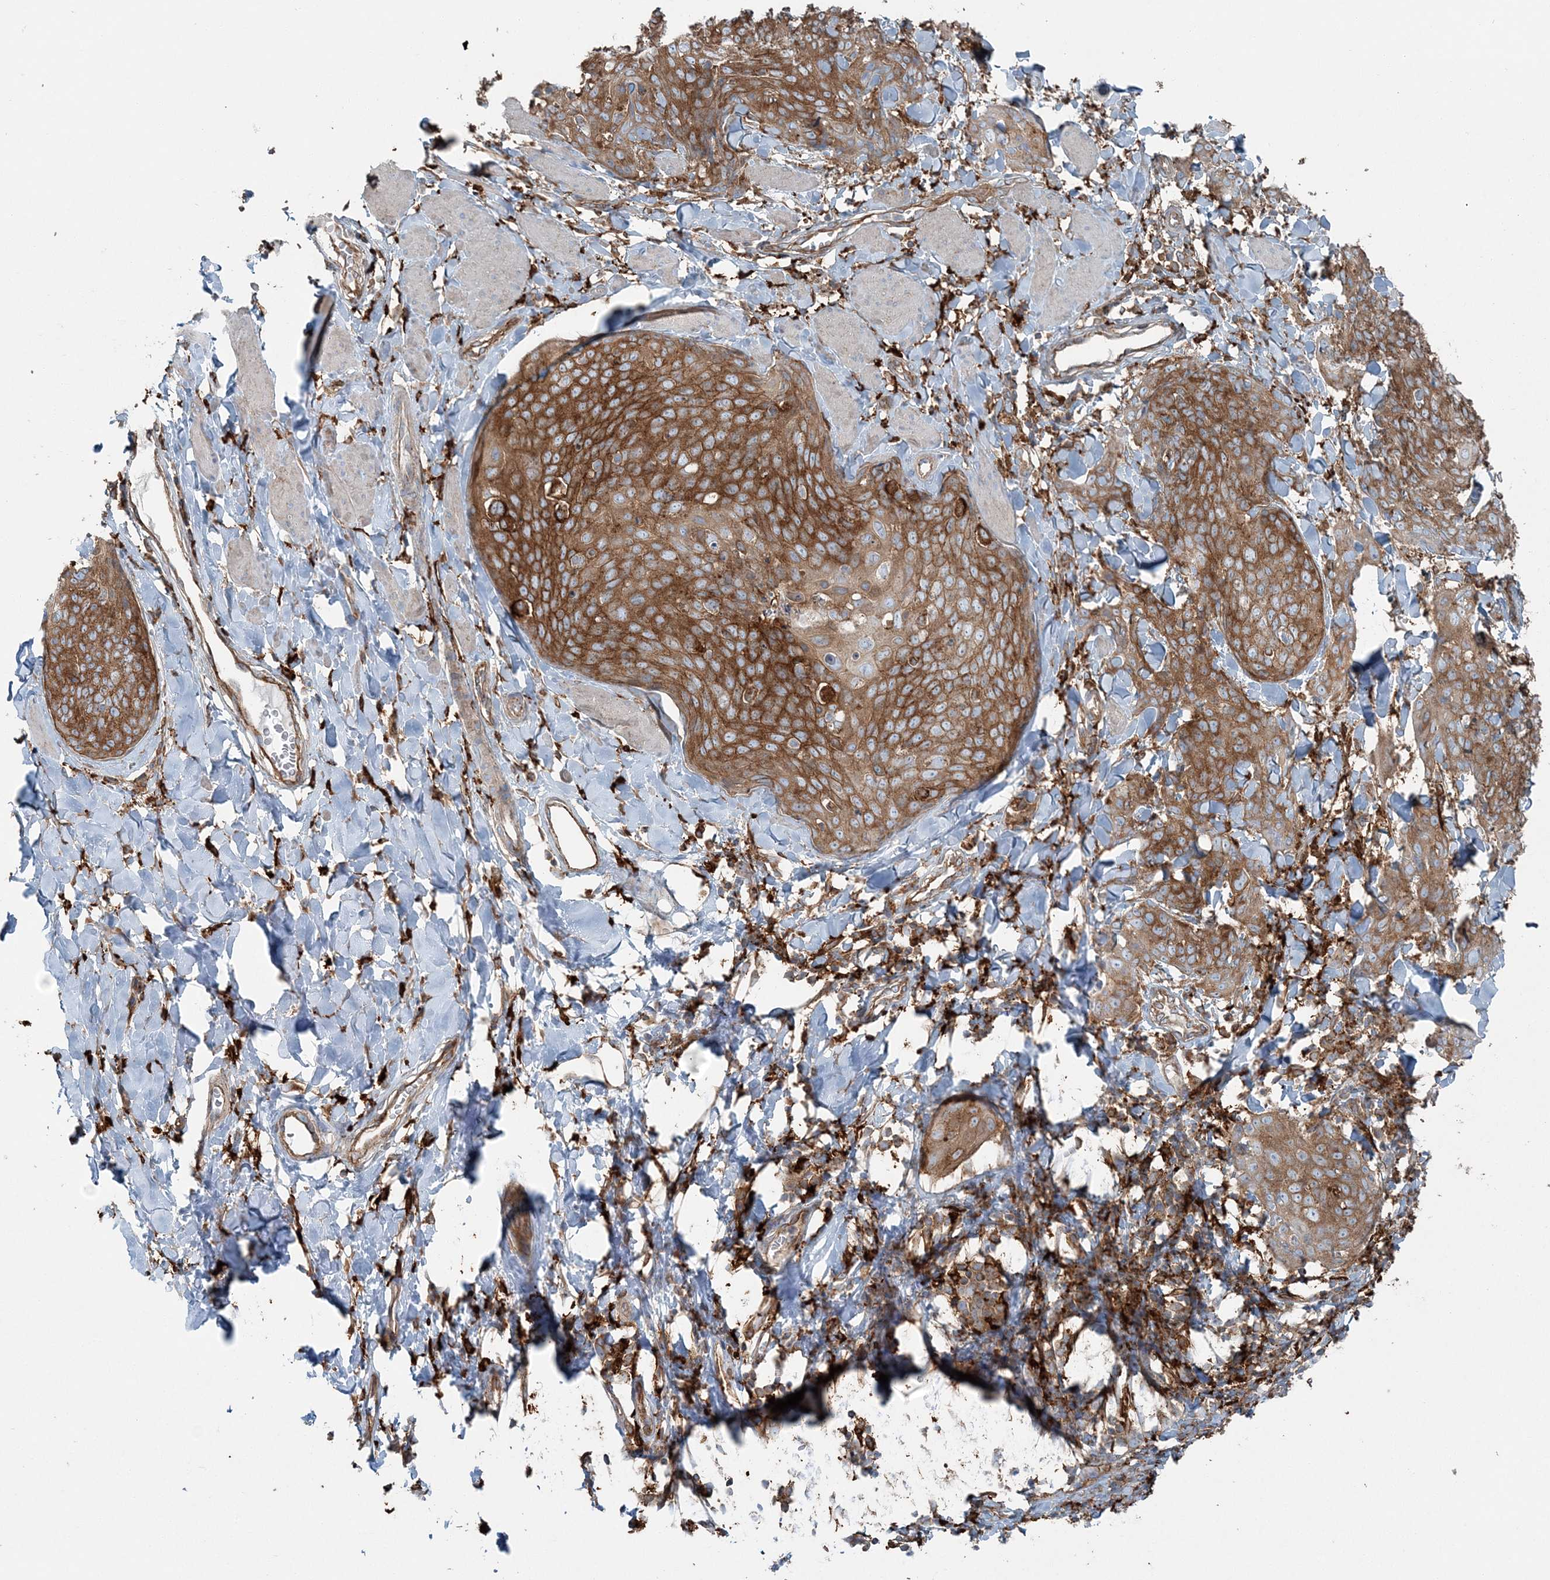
{"staining": {"intensity": "strong", "quantity": ">75%", "location": "cytoplasmic/membranous"}, "tissue": "skin cancer", "cell_type": "Tumor cells", "image_type": "cancer", "snomed": [{"axis": "morphology", "description": "Squamous cell carcinoma, NOS"}, {"axis": "topography", "description": "Skin"}, {"axis": "topography", "description": "Vulva"}], "caption": "Immunohistochemistry (IHC) staining of skin cancer (squamous cell carcinoma), which displays high levels of strong cytoplasmic/membranous expression in approximately >75% of tumor cells indicating strong cytoplasmic/membranous protein positivity. The staining was performed using DAB (3,3'-diaminobenzidine) (brown) for protein detection and nuclei were counterstained in hematoxylin (blue).", "gene": "SNX2", "patient": {"sex": "female", "age": 85}}